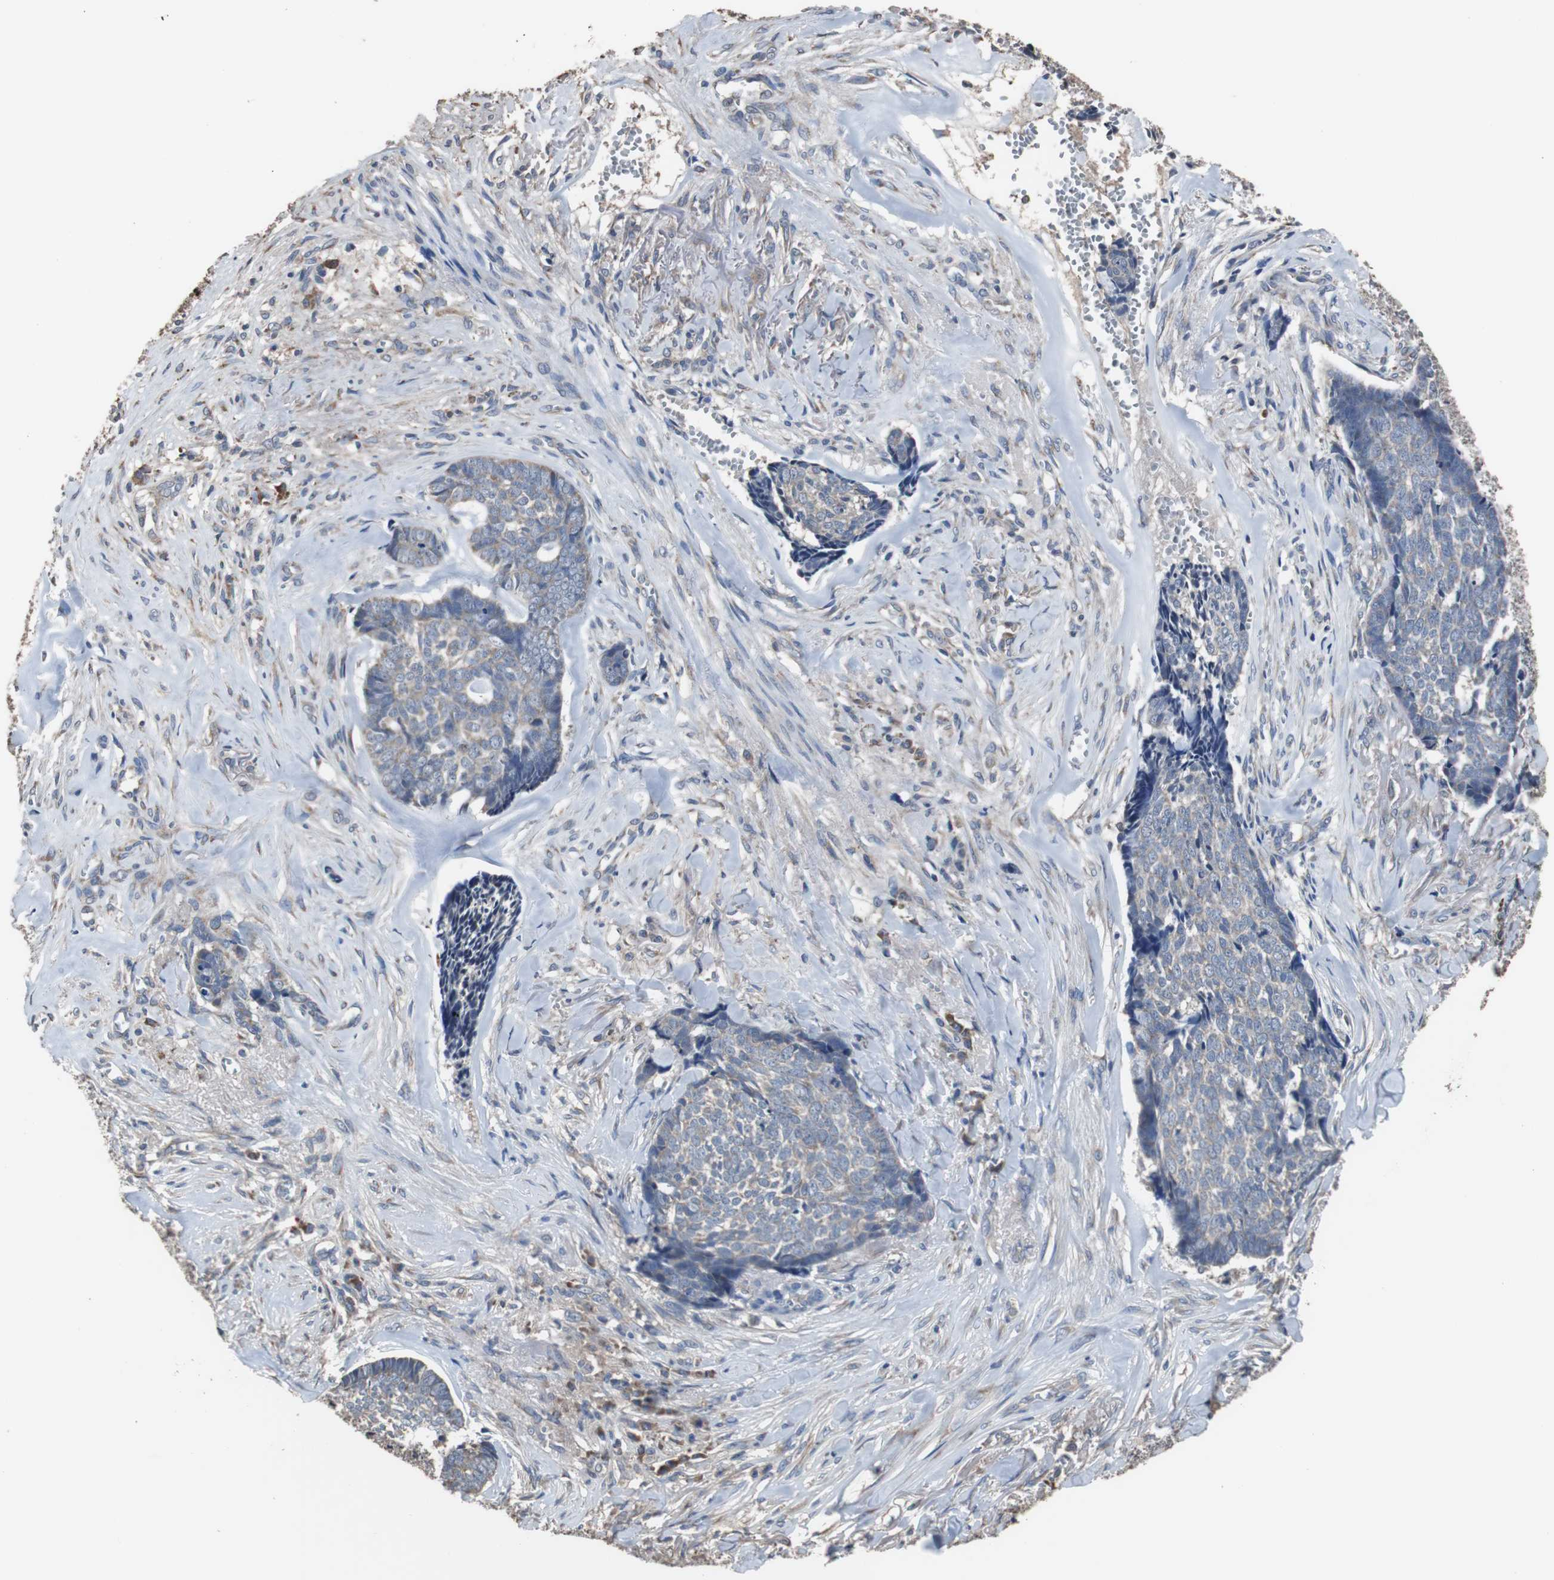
{"staining": {"intensity": "weak", "quantity": "25%-75%", "location": "cytoplasmic/membranous"}, "tissue": "skin cancer", "cell_type": "Tumor cells", "image_type": "cancer", "snomed": [{"axis": "morphology", "description": "Basal cell carcinoma"}, {"axis": "topography", "description": "Skin"}], "caption": "The micrograph shows a brown stain indicating the presence of a protein in the cytoplasmic/membranous of tumor cells in basal cell carcinoma (skin).", "gene": "SCIMP", "patient": {"sex": "male", "age": 84}}